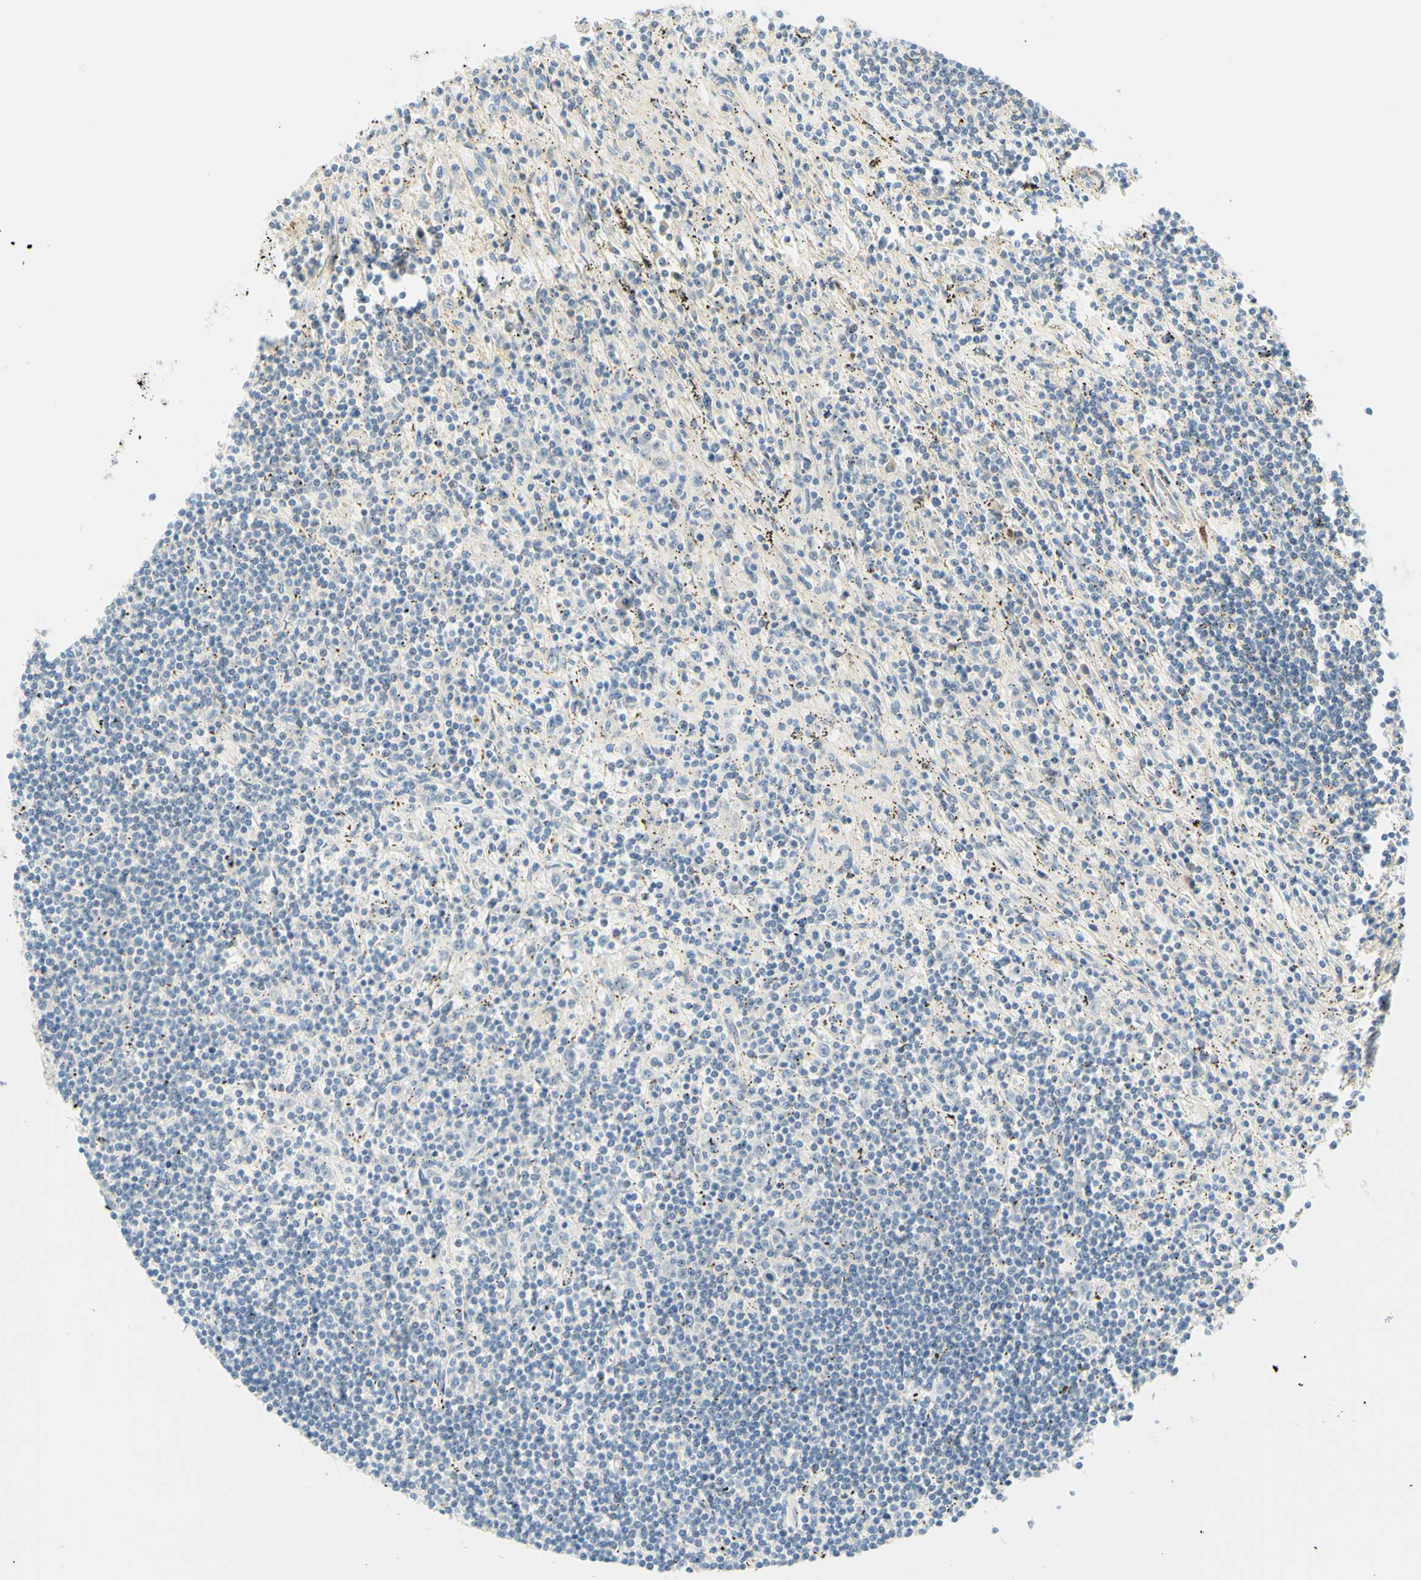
{"staining": {"intensity": "negative", "quantity": "none", "location": "none"}, "tissue": "lymphoma", "cell_type": "Tumor cells", "image_type": "cancer", "snomed": [{"axis": "morphology", "description": "Malignant lymphoma, non-Hodgkin's type, Low grade"}, {"axis": "topography", "description": "Spleen"}], "caption": "DAB (3,3'-diaminobenzidine) immunohistochemical staining of lymphoma demonstrates no significant positivity in tumor cells. The staining was performed using DAB to visualize the protein expression in brown, while the nuclei were stained in blue with hematoxylin (Magnification: 20x).", "gene": "ENTREP2", "patient": {"sex": "male", "age": 76}}